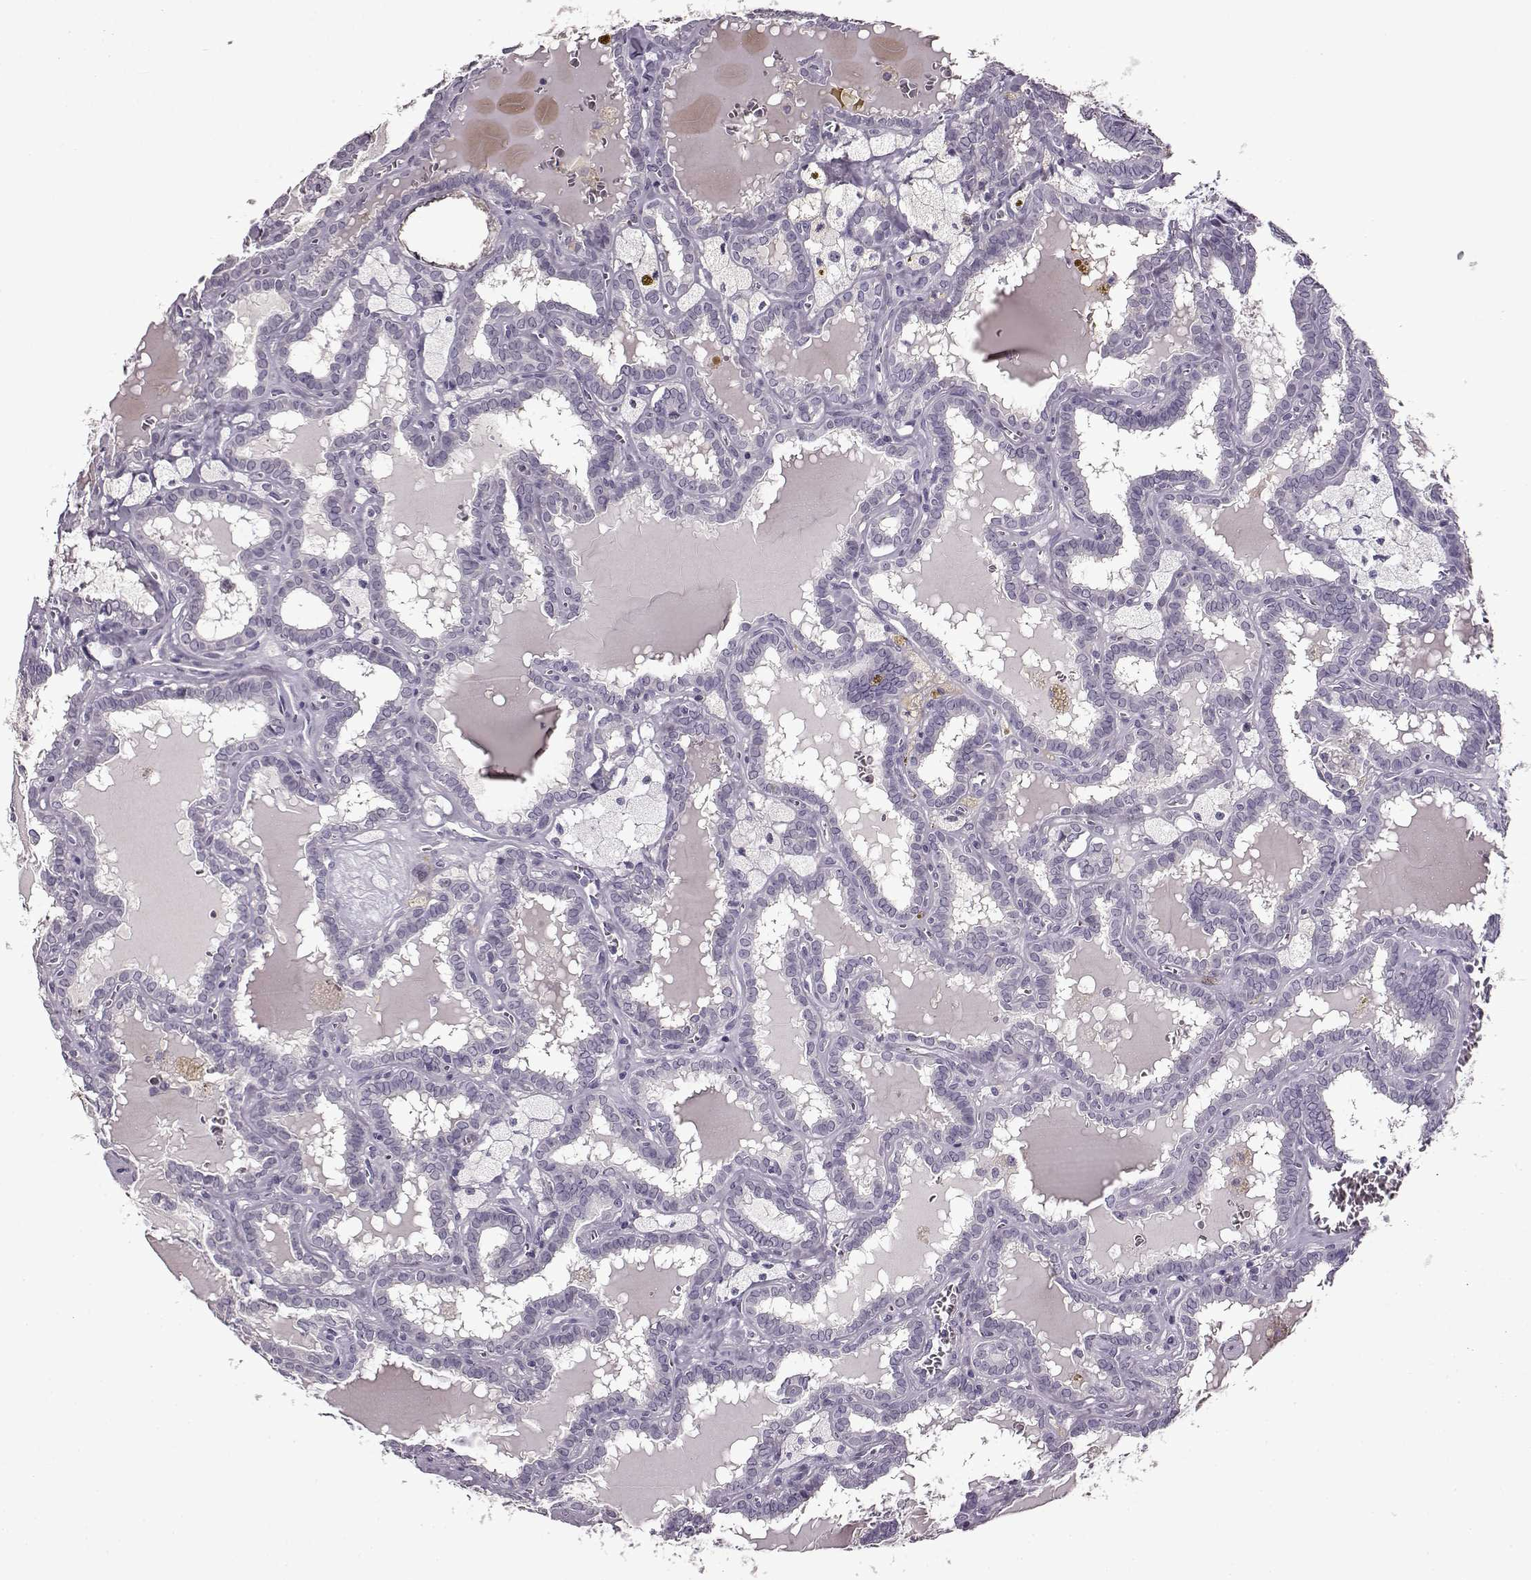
{"staining": {"intensity": "negative", "quantity": "none", "location": "none"}, "tissue": "thyroid cancer", "cell_type": "Tumor cells", "image_type": "cancer", "snomed": [{"axis": "morphology", "description": "Papillary adenocarcinoma, NOS"}, {"axis": "topography", "description": "Thyroid gland"}], "caption": "Micrograph shows no protein expression in tumor cells of thyroid cancer tissue.", "gene": "FSHB", "patient": {"sex": "female", "age": 39}}